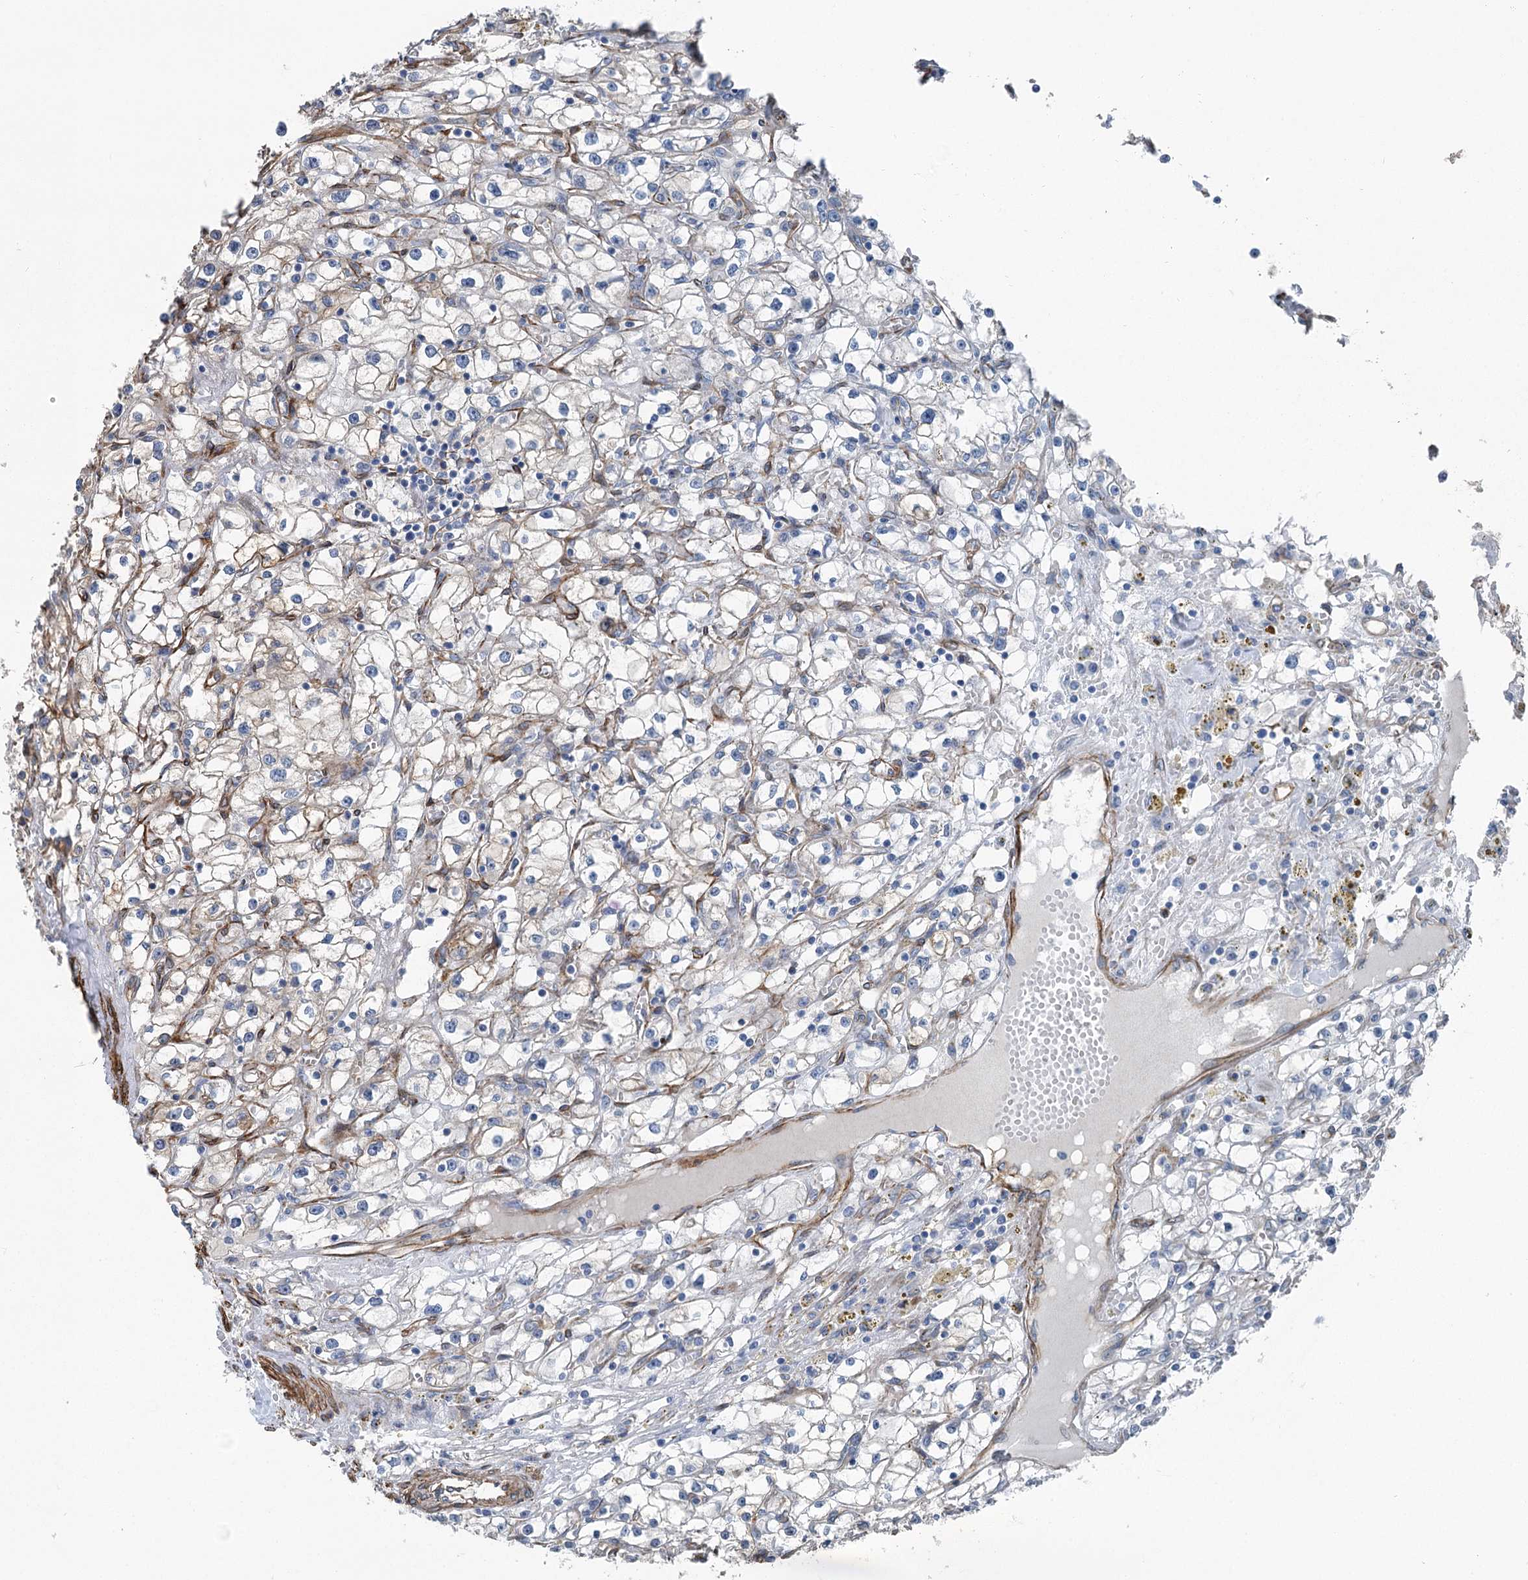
{"staining": {"intensity": "moderate", "quantity": "25%-75%", "location": "cytoplasmic/membranous"}, "tissue": "renal cancer", "cell_type": "Tumor cells", "image_type": "cancer", "snomed": [{"axis": "morphology", "description": "Adenocarcinoma, NOS"}, {"axis": "topography", "description": "Kidney"}], "caption": "Tumor cells demonstrate medium levels of moderate cytoplasmic/membranous positivity in approximately 25%-75% of cells in adenocarcinoma (renal).", "gene": "IQSEC1", "patient": {"sex": "male", "age": 56}}